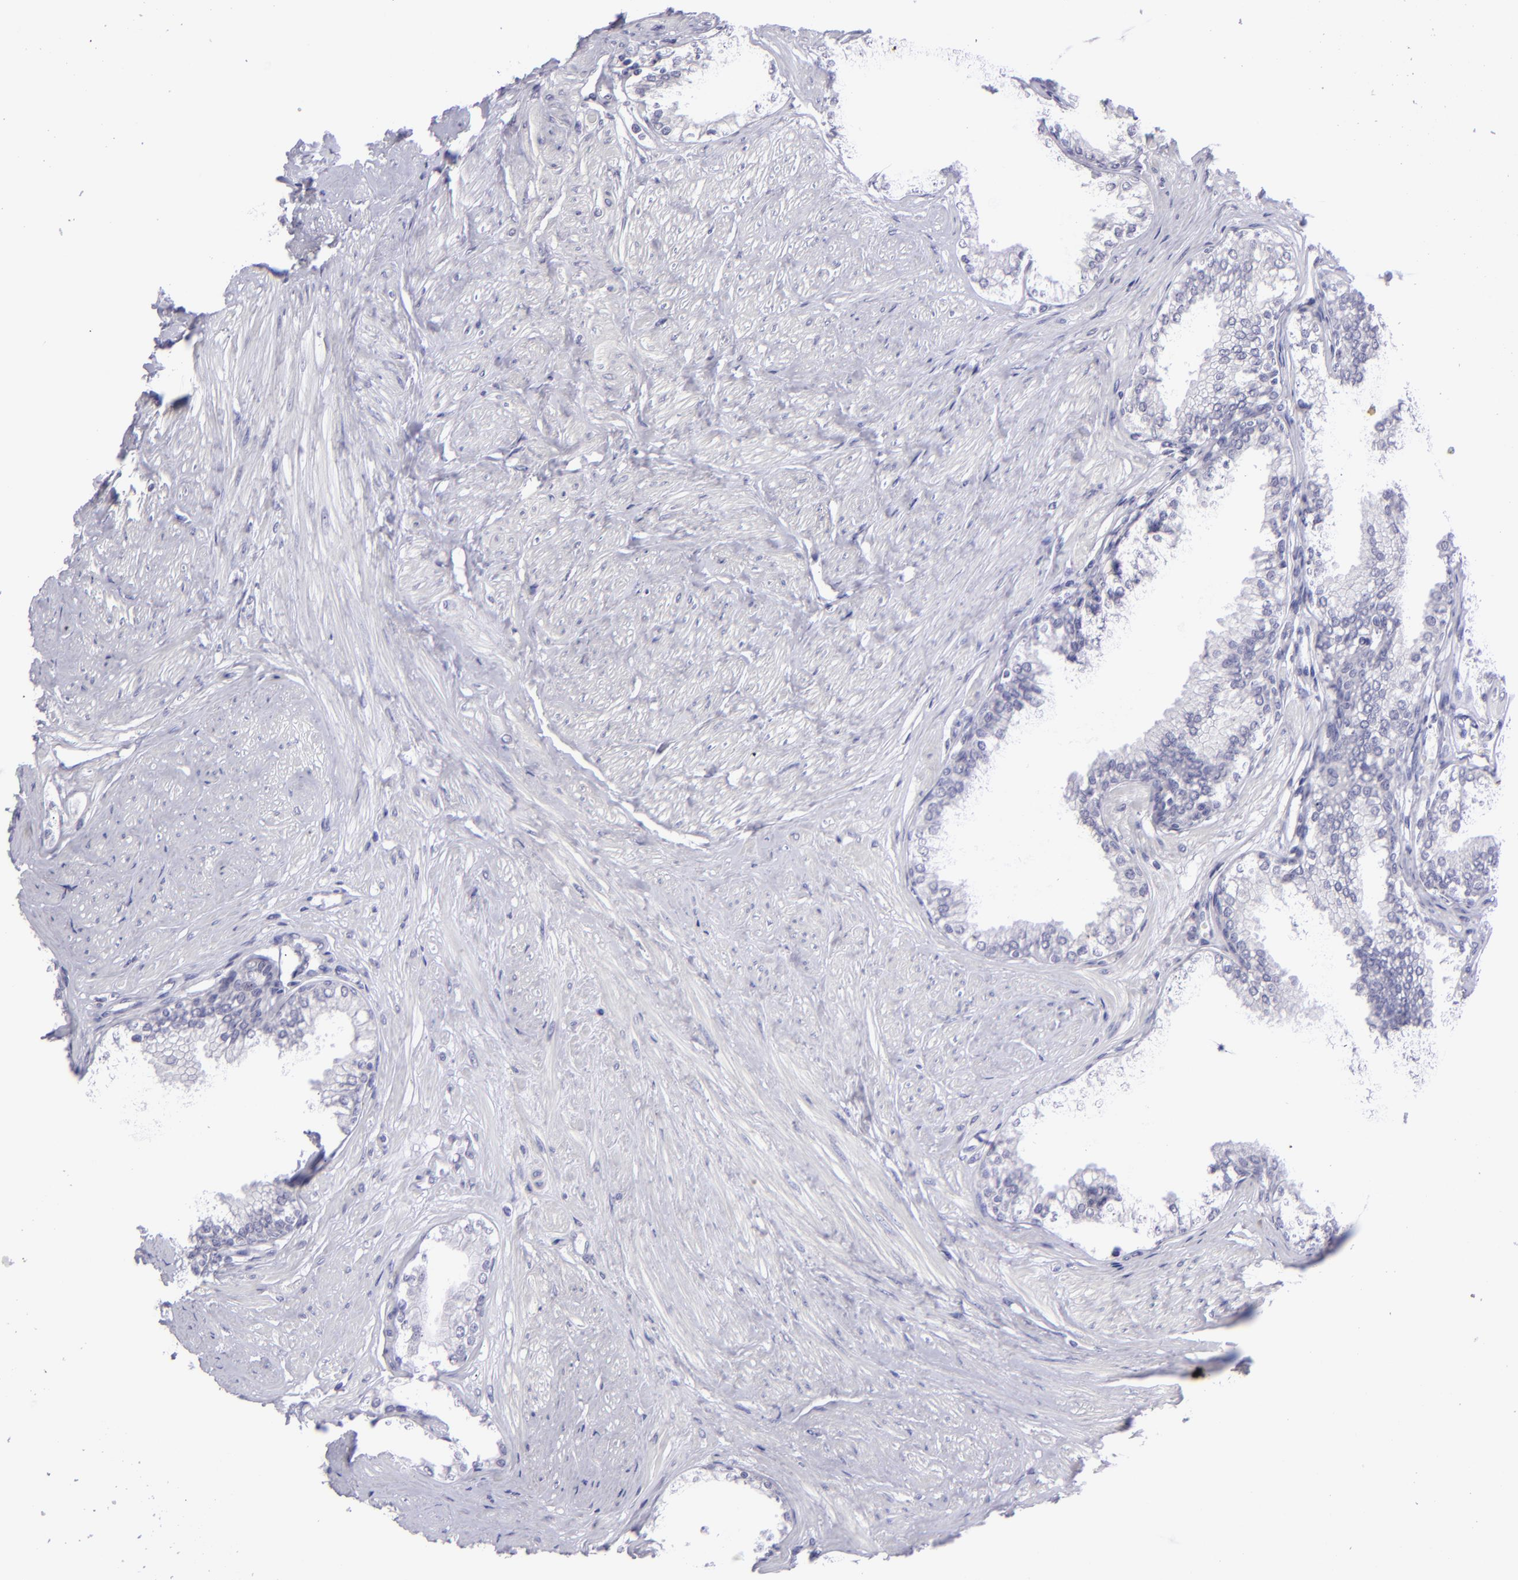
{"staining": {"intensity": "negative", "quantity": "none", "location": "none"}, "tissue": "prostate", "cell_type": "Glandular cells", "image_type": "normal", "snomed": [{"axis": "morphology", "description": "Normal tissue, NOS"}, {"axis": "topography", "description": "Prostate"}], "caption": "High magnification brightfield microscopy of normal prostate stained with DAB (3,3'-diaminobenzidine) (brown) and counterstained with hematoxylin (blue): glandular cells show no significant positivity. The staining is performed using DAB (3,3'-diaminobenzidine) brown chromogen with nuclei counter-stained in using hematoxylin.", "gene": "POU2F2", "patient": {"sex": "male", "age": 64}}